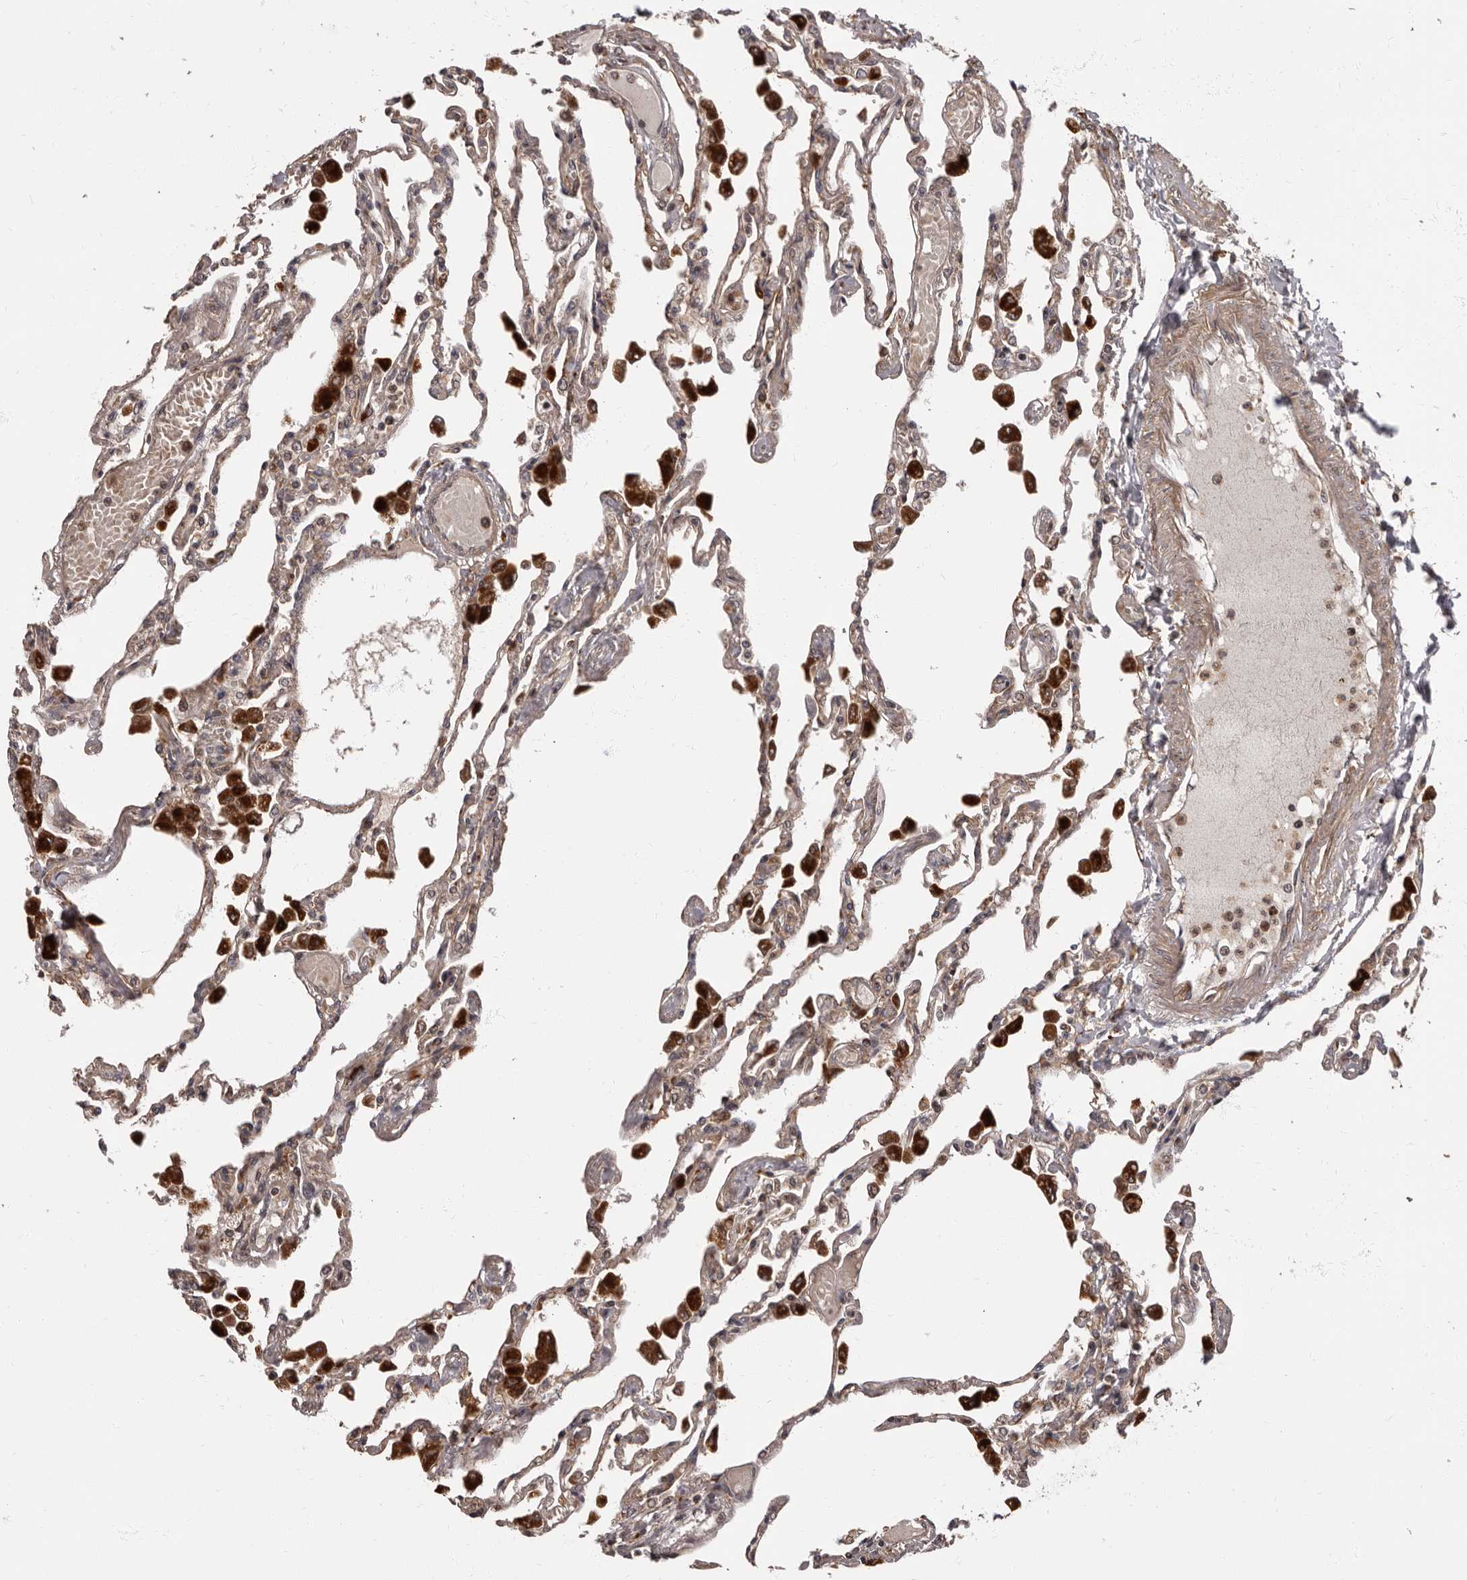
{"staining": {"intensity": "weak", "quantity": "25%-75%", "location": "cytoplasmic/membranous"}, "tissue": "lung", "cell_type": "Alveolar cells", "image_type": "normal", "snomed": [{"axis": "morphology", "description": "Normal tissue, NOS"}, {"axis": "topography", "description": "Bronchus"}, {"axis": "topography", "description": "Lung"}], "caption": "Human lung stained for a protein (brown) exhibits weak cytoplasmic/membranous positive positivity in about 25%-75% of alveolar cells.", "gene": "ADCY2", "patient": {"sex": "female", "age": 49}}